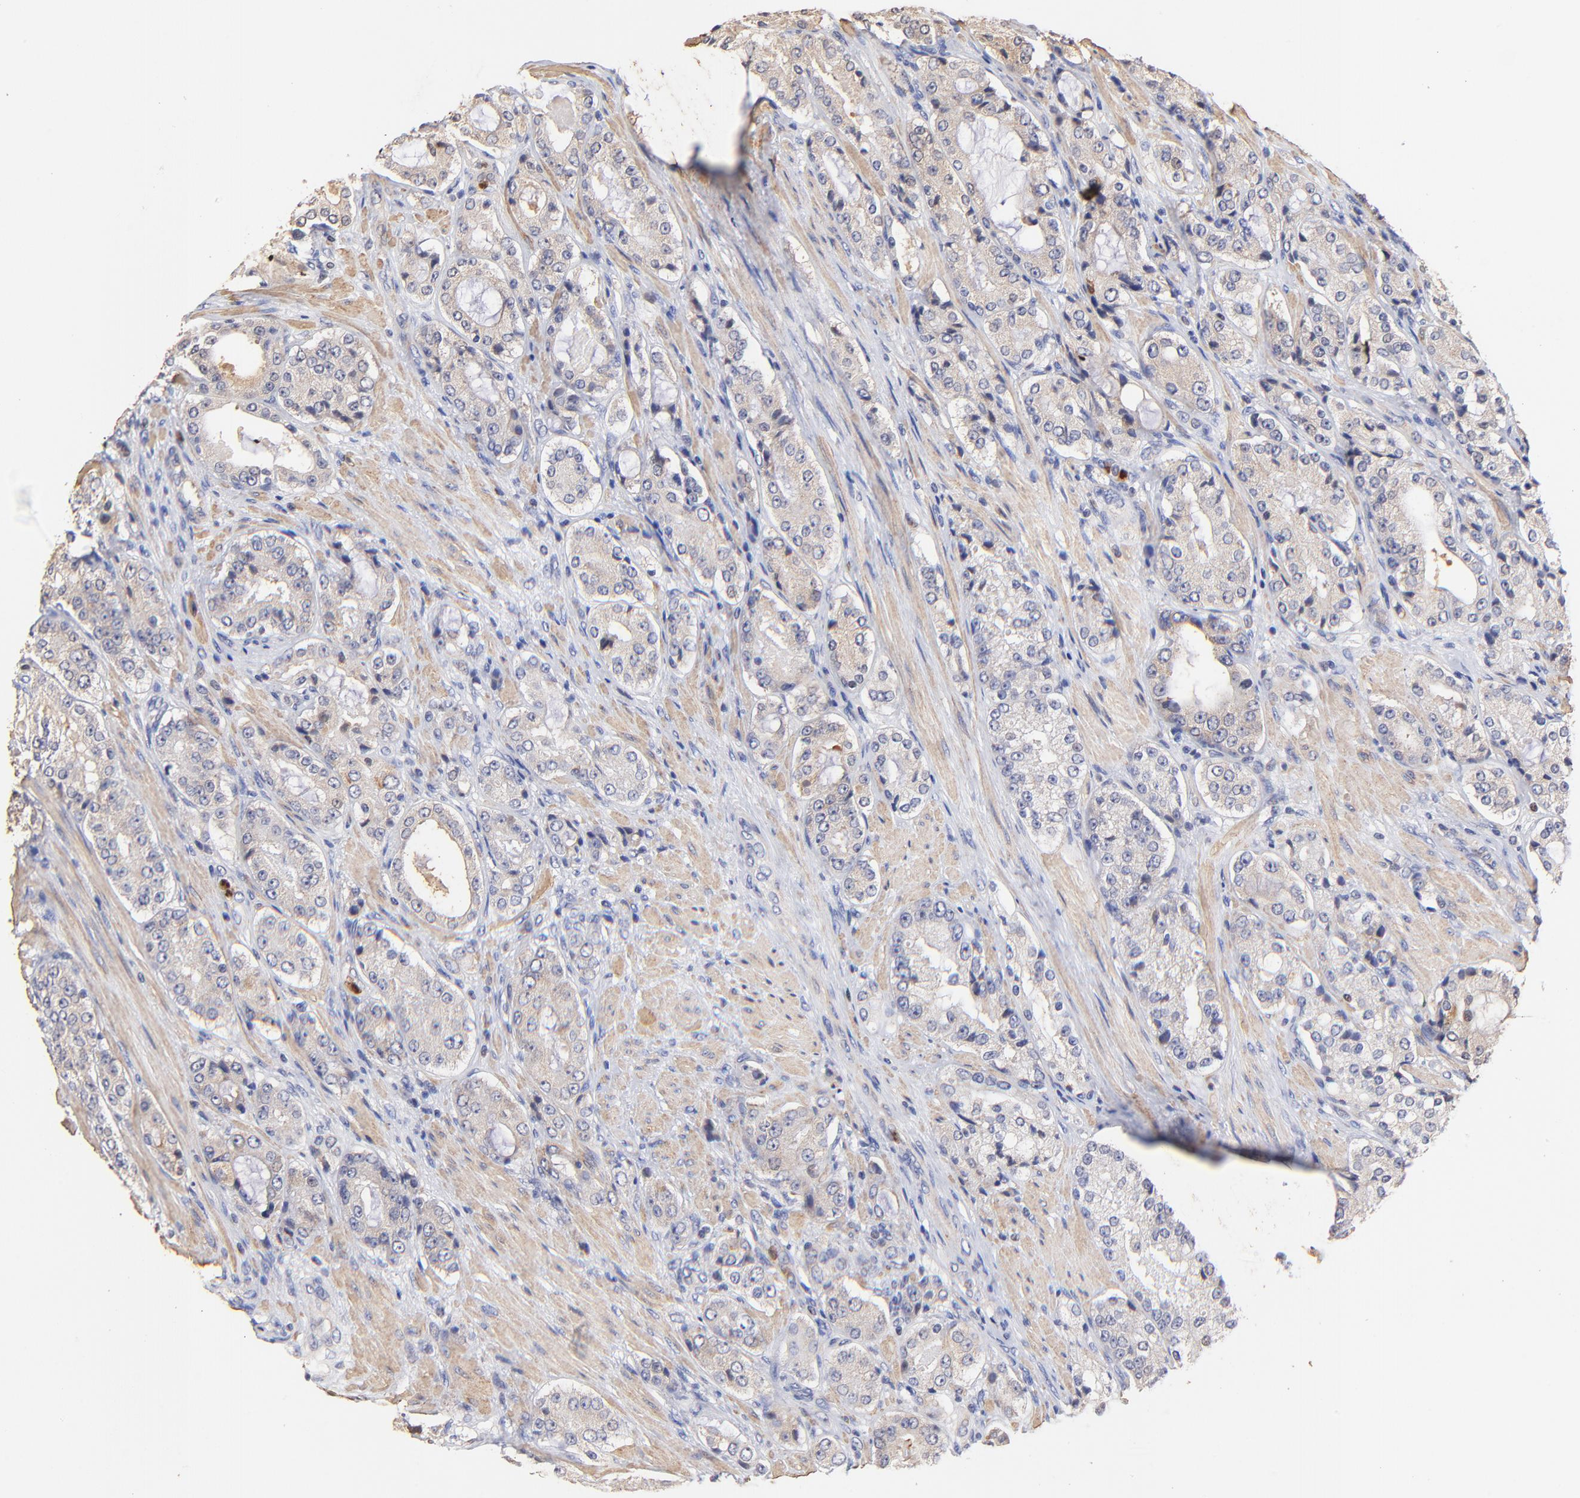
{"staining": {"intensity": "negative", "quantity": "none", "location": "none"}, "tissue": "prostate cancer", "cell_type": "Tumor cells", "image_type": "cancer", "snomed": [{"axis": "morphology", "description": "Adenocarcinoma, High grade"}, {"axis": "topography", "description": "Prostate"}], "caption": "Human prostate high-grade adenocarcinoma stained for a protein using immunohistochemistry shows no positivity in tumor cells.", "gene": "BBOF1", "patient": {"sex": "male", "age": 72}}